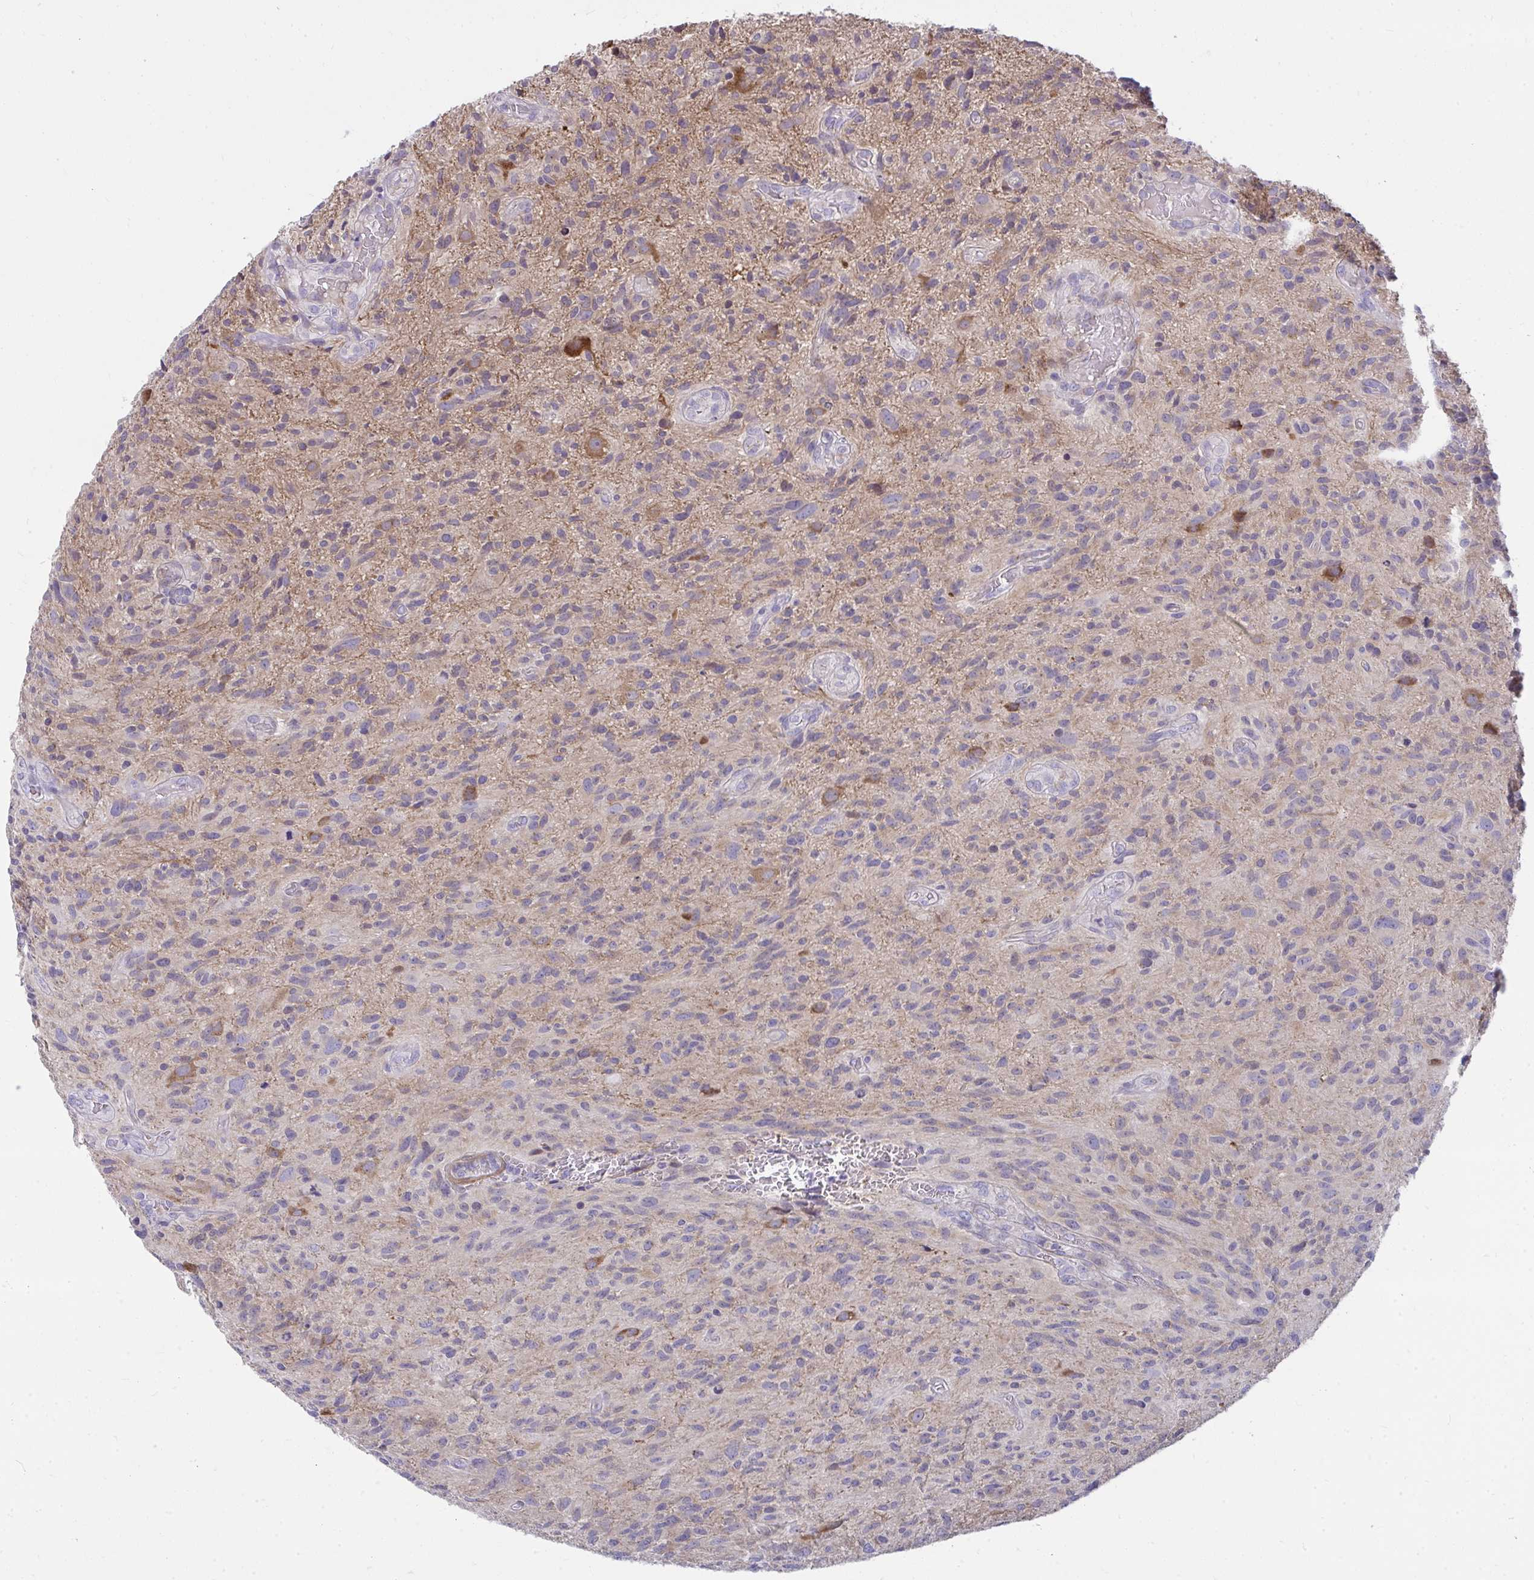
{"staining": {"intensity": "negative", "quantity": "none", "location": "none"}, "tissue": "glioma", "cell_type": "Tumor cells", "image_type": "cancer", "snomed": [{"axis": "morphology", "description": "Glioma, malignant, High grade"}, {"axis": "topography", "description": "Brain"}], "caption": "Immunohistochemistry of glioma reveals no positivity in tumor cells.", "gene": "PIGZ", "patient": {"sex": "male", "age": 75}}